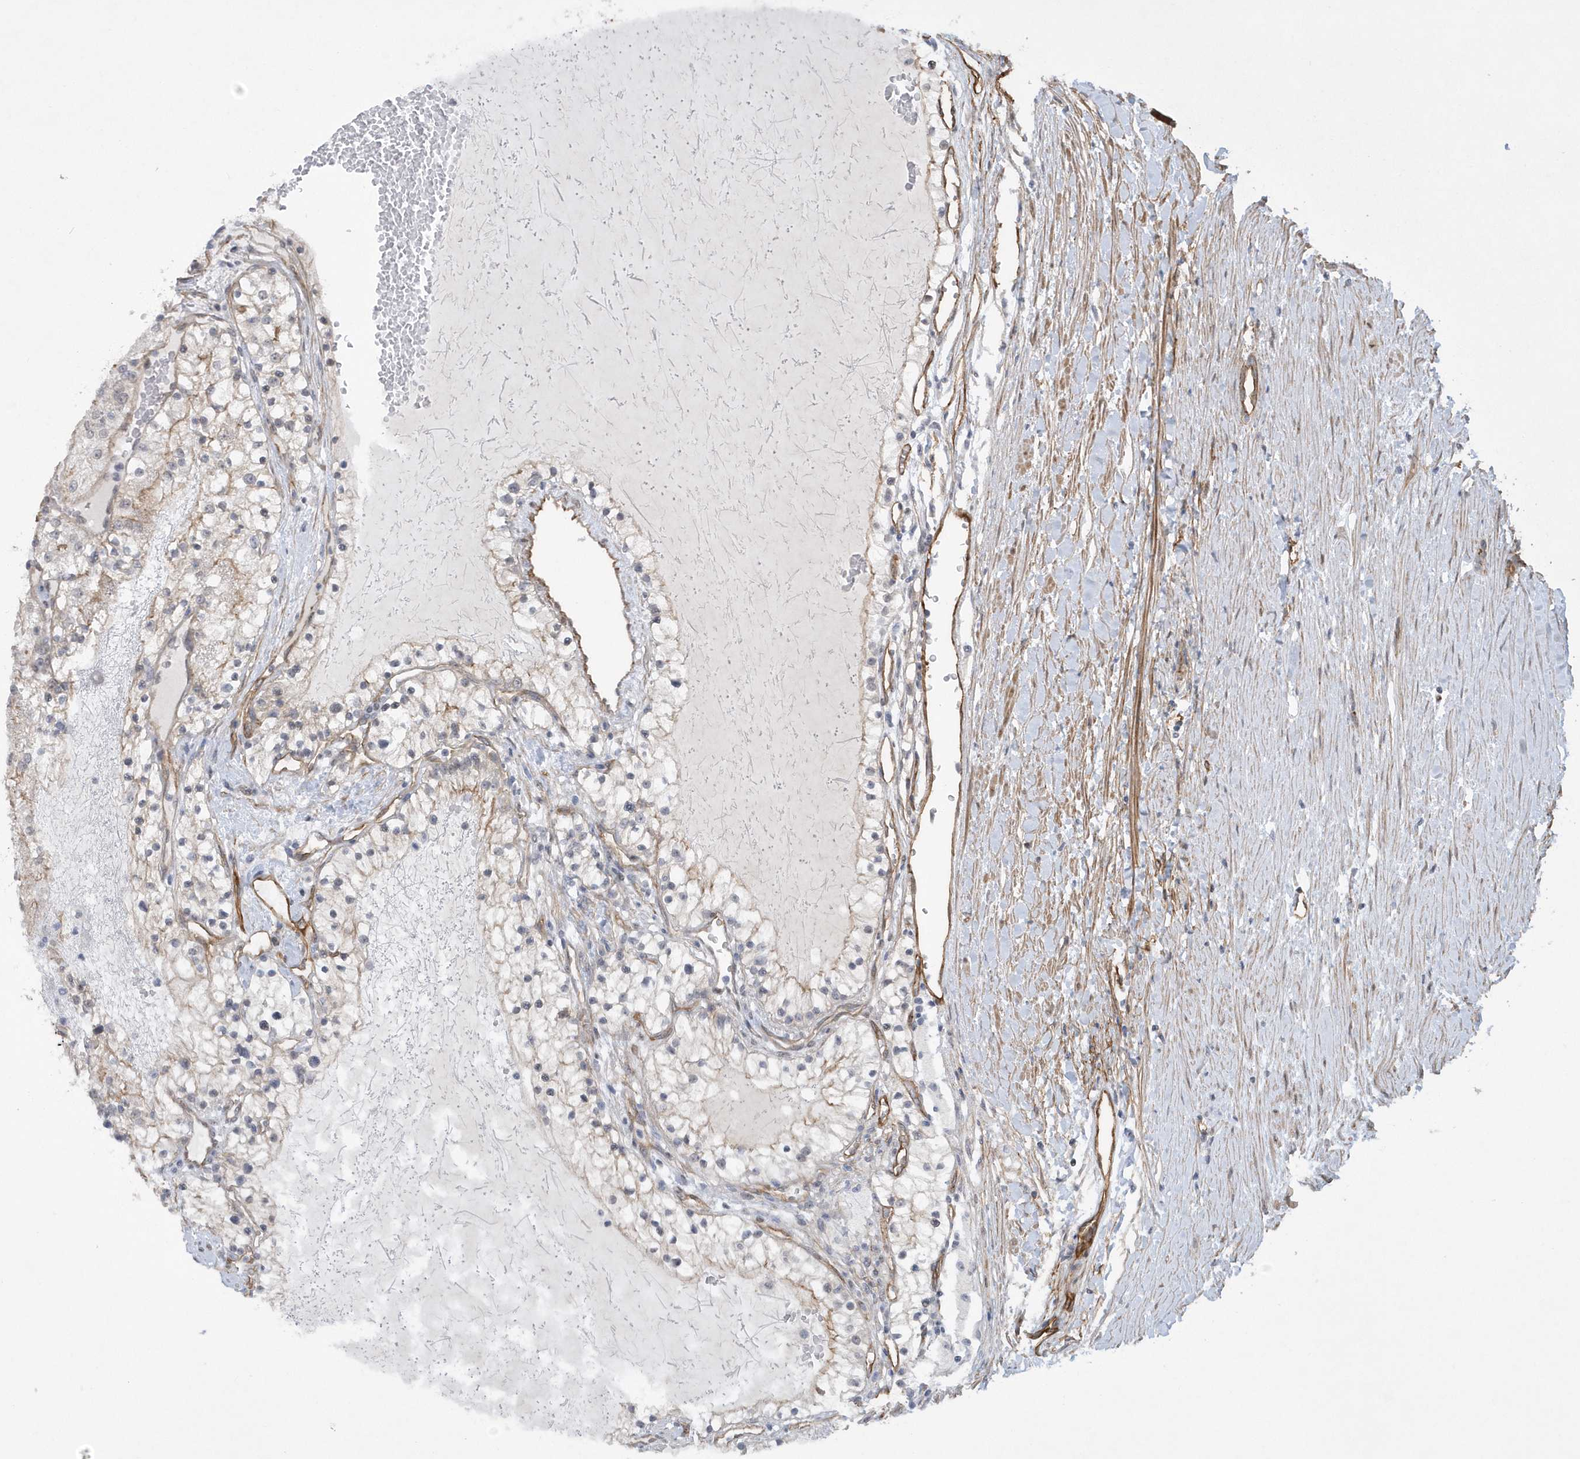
{"staining": {"intensity": "negative", "quantity": "none", "location": "none"}, "tissue": "renal cancer", "cell_type": "Tumor cells", "image_type": "cancer", "snomed": [{"axis": "morphology", "description": "Normal tissue, NOS"}, {"axis": "morphology", "description": "Adenocarcinoma, NOS"}, {"axis": "topography", "description": "Kidney"}], "caption": "Renal adenocarcinoma stained for a protein using IHC displays no positivity tumor cells.", "gene": "RAI14", "patient": {"sex": "male", "age": 68}}